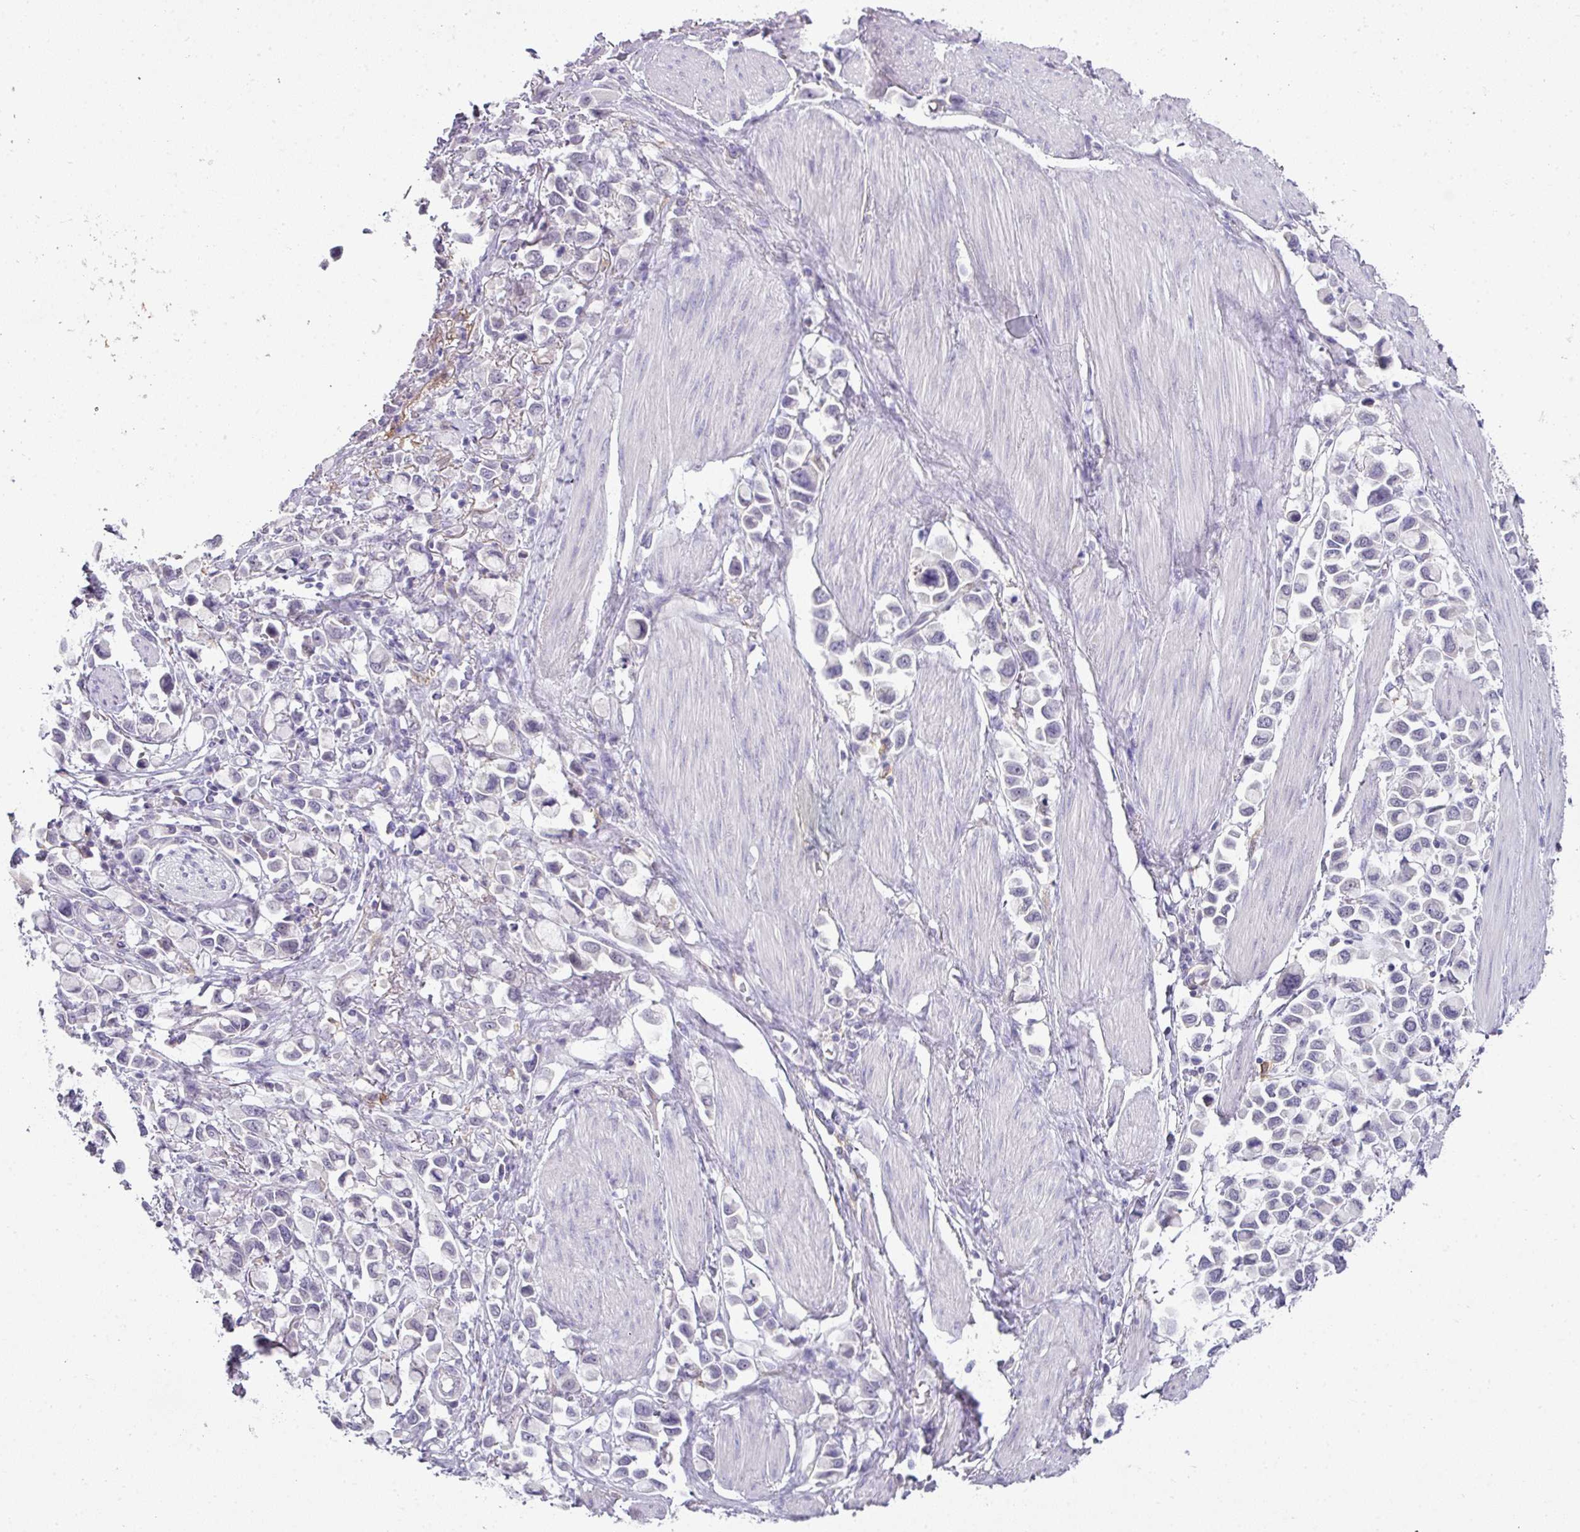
{"staining": {"intensity": "negative", "quantity": "none", "location": "none"}, "tissue": "stomach cancer", "cell_type": "Tumor cells", "image_type": "cancer", "snomed": [{"axis": "morphology", "description": "Adenocarcinoma, NOS"}, {"axis": "topography", "description": "Stomach"}], "caption": "IHC of stomach cancer demonstrates no expression in tumor cells. The staining was performed using DAB to visualize the protein expression in brown, while the nuclei were stained in blue with hematoxylin (Magnification: 20x).", "gene": "FGF17", "patient": {"sex": "female", "age": 81}}